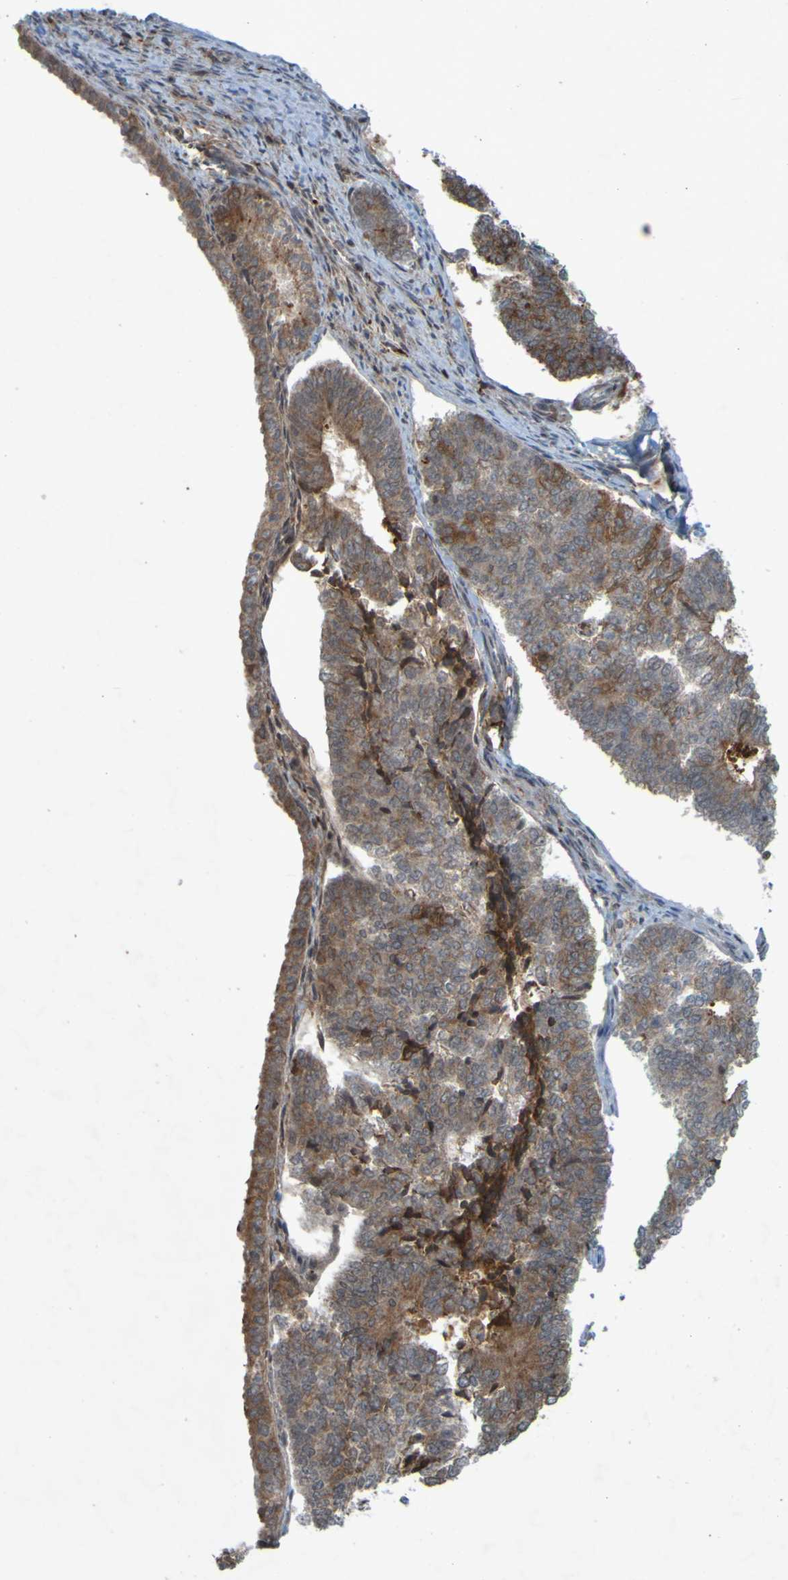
{"staining": {"intensity": "moderate", "quantity": "25%-75%", "location": "cytoplasmic/membranous"}, "tissue": "endometrial cancer", "cell_type": "Tumor cells", "image_type": "cancer", "snomed": [{"axis": "morphology", "description": "Adenocarcinoma, NOS"}, {"axis": "topography", "description": "Endometrium"}], "caption": "Adenocarcinoma (endometrial) tissue exhibits moderate cytoplasmic/membranous expression in about 25%-75% of tumor cells", "gene": "GUCY1A1", "patient": {"sex": "female", "age": 70}}